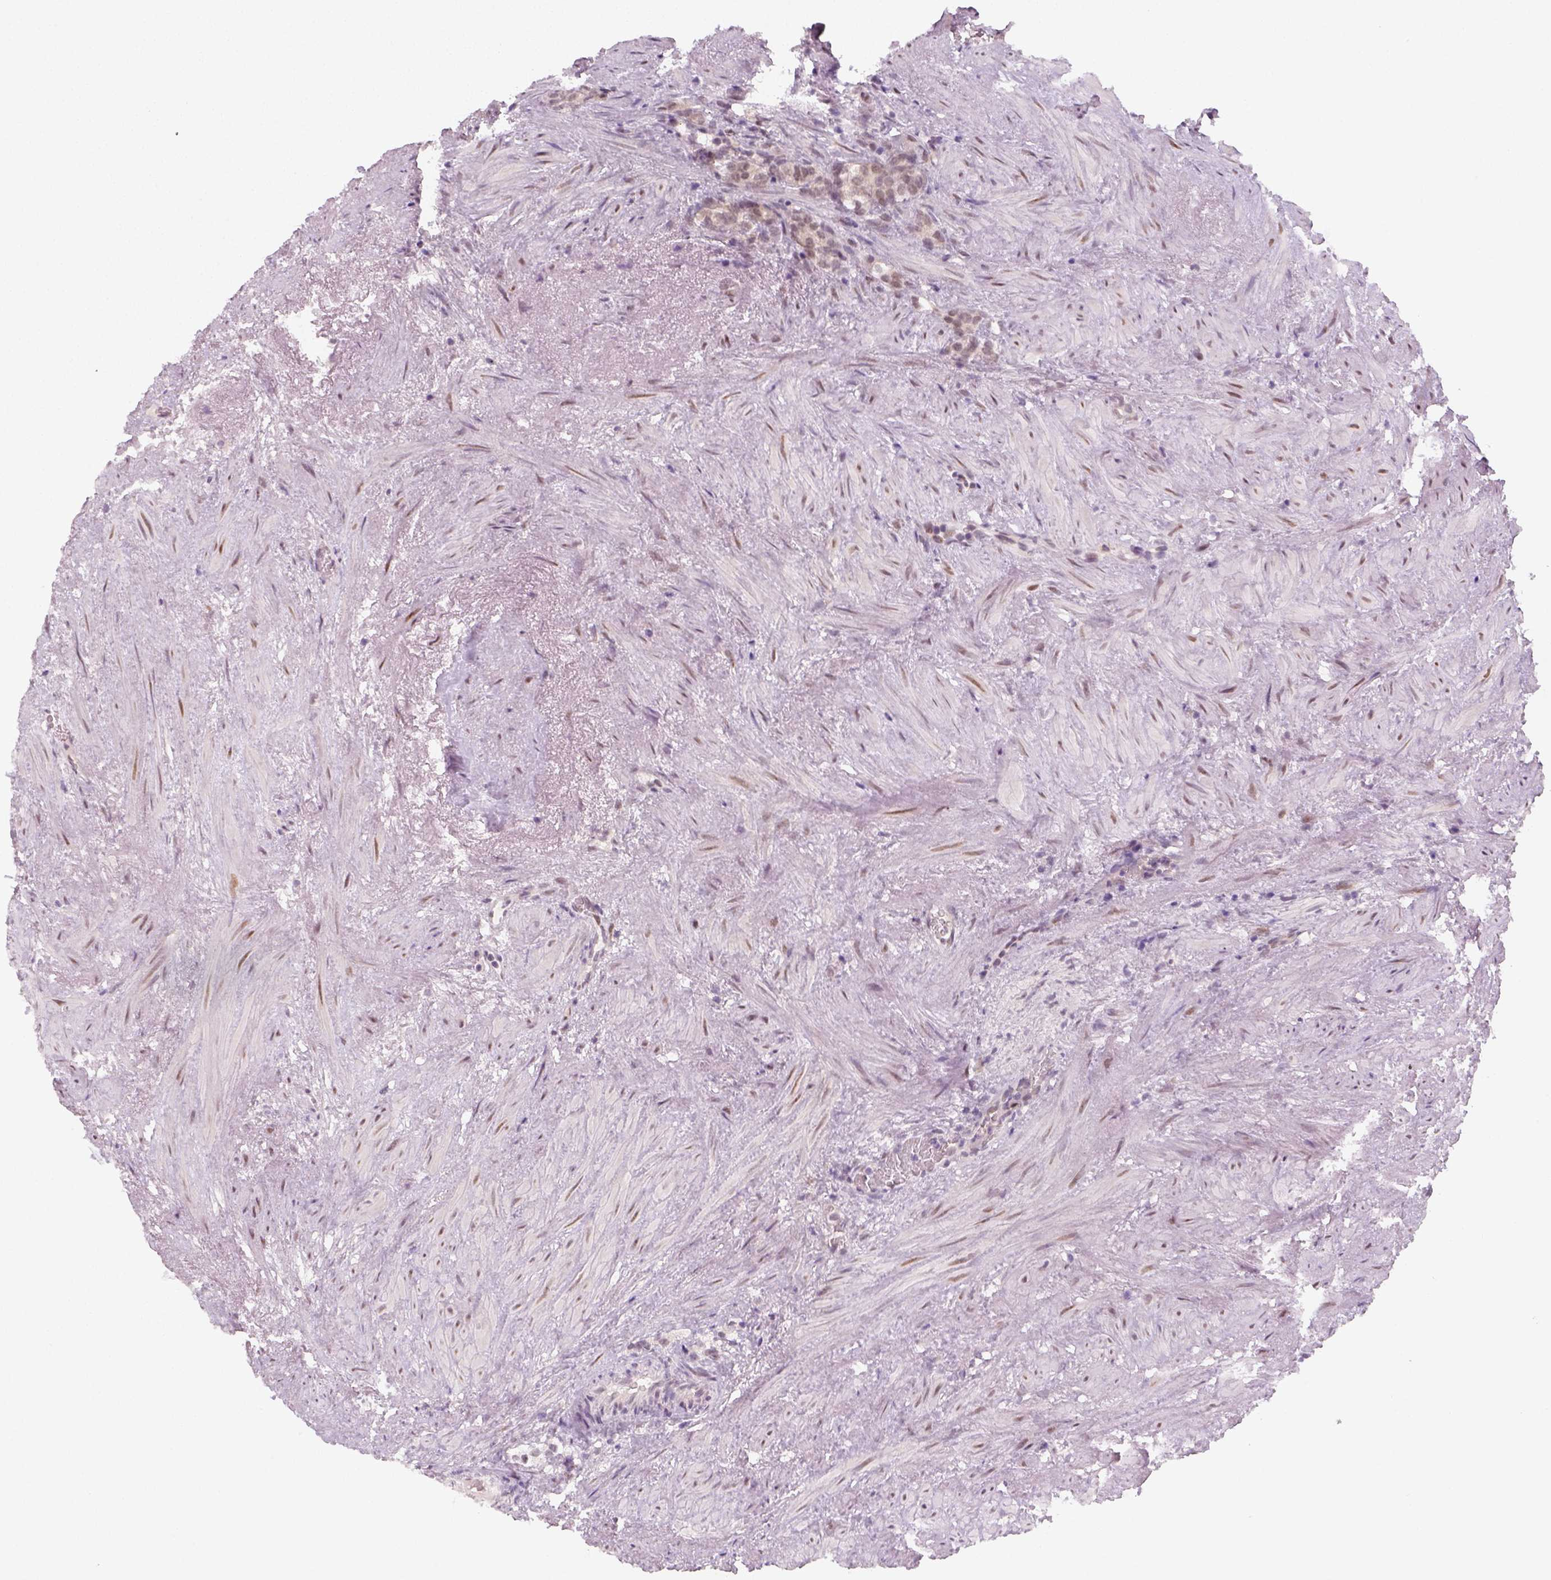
{"staining": {"intensity": "negative", "quantity": "none", "location": "none"}, "tissue": "prostate cancer", "cell_type": "Tumor cells", "image_type": "cancer", "snomed": [{"axis": "morphology", "description": "Adenocarcinoma, High grade"}, {"axis": "topography", "description": "Prostate"}], "caption": "Tumor cells are negative for brown protein staining in prostate cancer. (Brightfield microscopy of DAB (3,3'-diaminobenzidine) immunohistochemistry at high magnification).", "gene": "MAGEB3", "patient": {"sex": "male", "age": 84}}